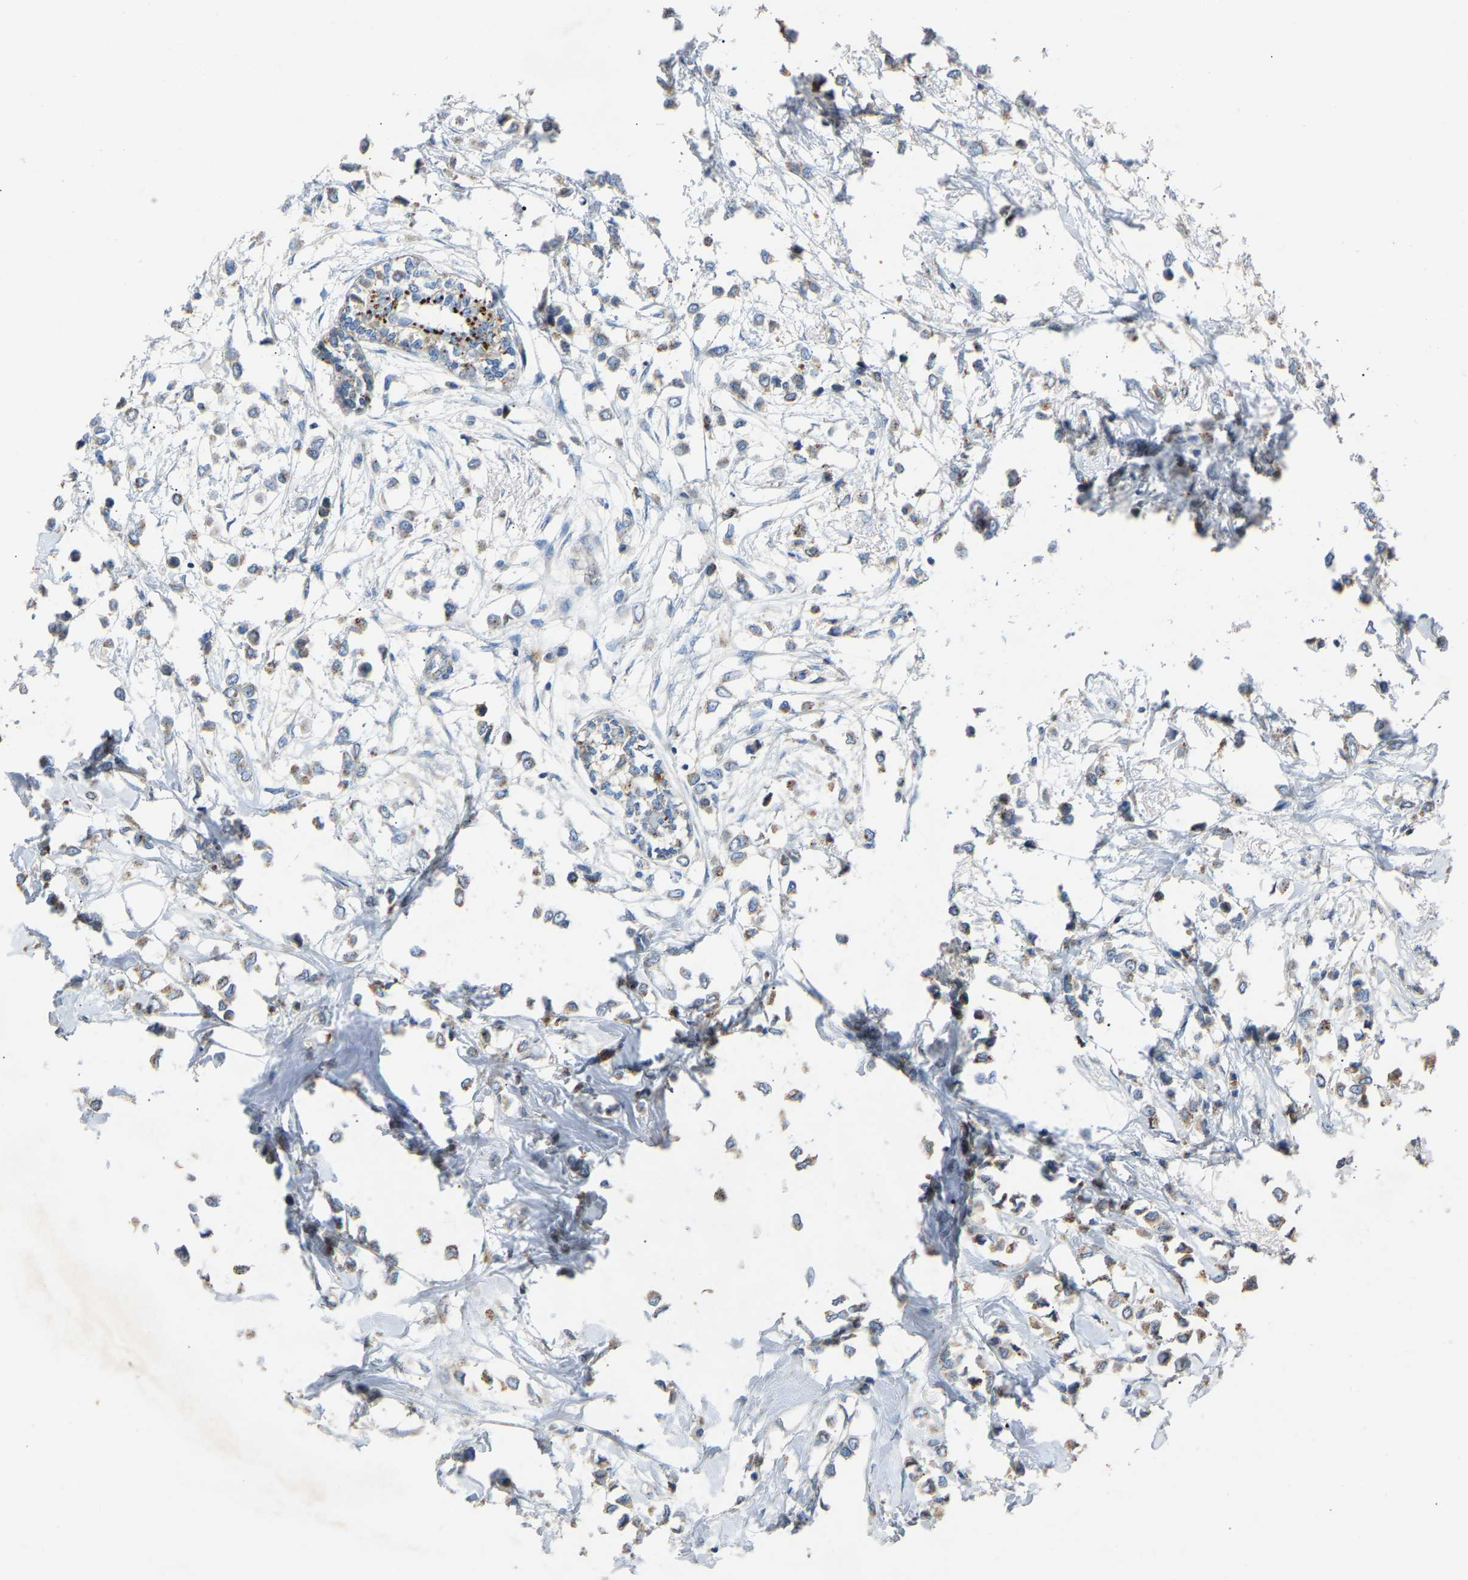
{"staining": {"intensity": "weak", "quantity": ">75%", "location": "cytoplasmic/membranous"}, "tissue": "breast cancer", "cell_type": "Tumor cells", "image_type": "cancer", "snomed": [{"axis": "morphology", "description": "Lobular carcinoma"}, {"axis": "topography", "description": "Breast"}], "caption": "DAB immunohistochemical staining of breast cancer (lobular carcinoma) displays weak cytoplasmic/membranous protein expression in about >75% of tumor cells.", "gene": "RGP1", "patient": {"sex": "female", "age": 51}}